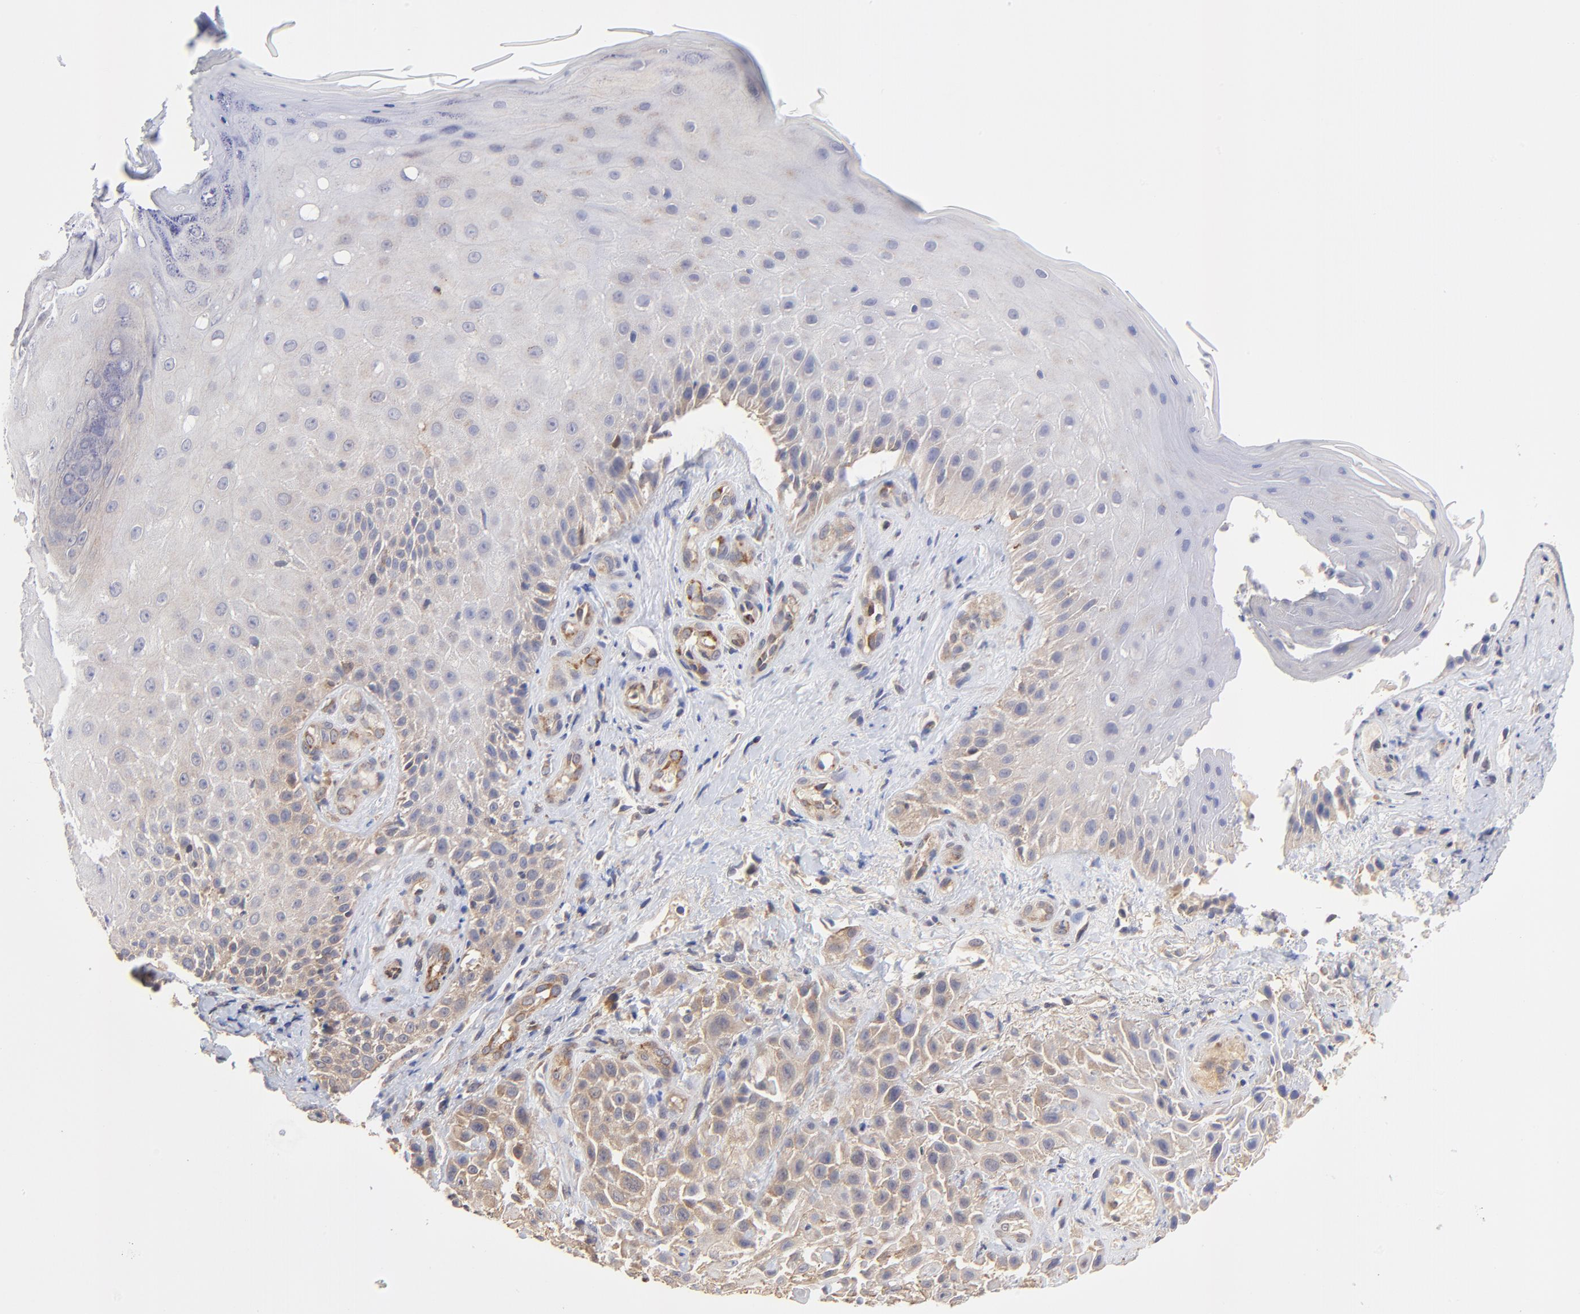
{"staining": {"intensity": "weak", "quantity": ">75%", "location": "cytoplasmic/membranous"}, "tissue": "skin cancer", "cell_type": "Tumor cells", "image_type": "cancer", "snomed": [{"axis": "morphology", "description": "Squamous cell carcinoma, NOS"}, {"axis": "topography", "description": "Skin"}], "caption": "Immunohistochemistry (IHC) staining of squamous cell carcinoma (skin), which exhibits low levels of weak cytoplasmic/membranous staining in about >75% of tumor cells indicating weak cytoplasmic/membranous protein expression. The staining was performed using DAB (3,3'-diaminobenzidine) (brown) for protein detection and nuclei were counterstained in hematoxylin (blue).", "gene": "PCMT1", "patient": {"sex": "female", "age": 42}}